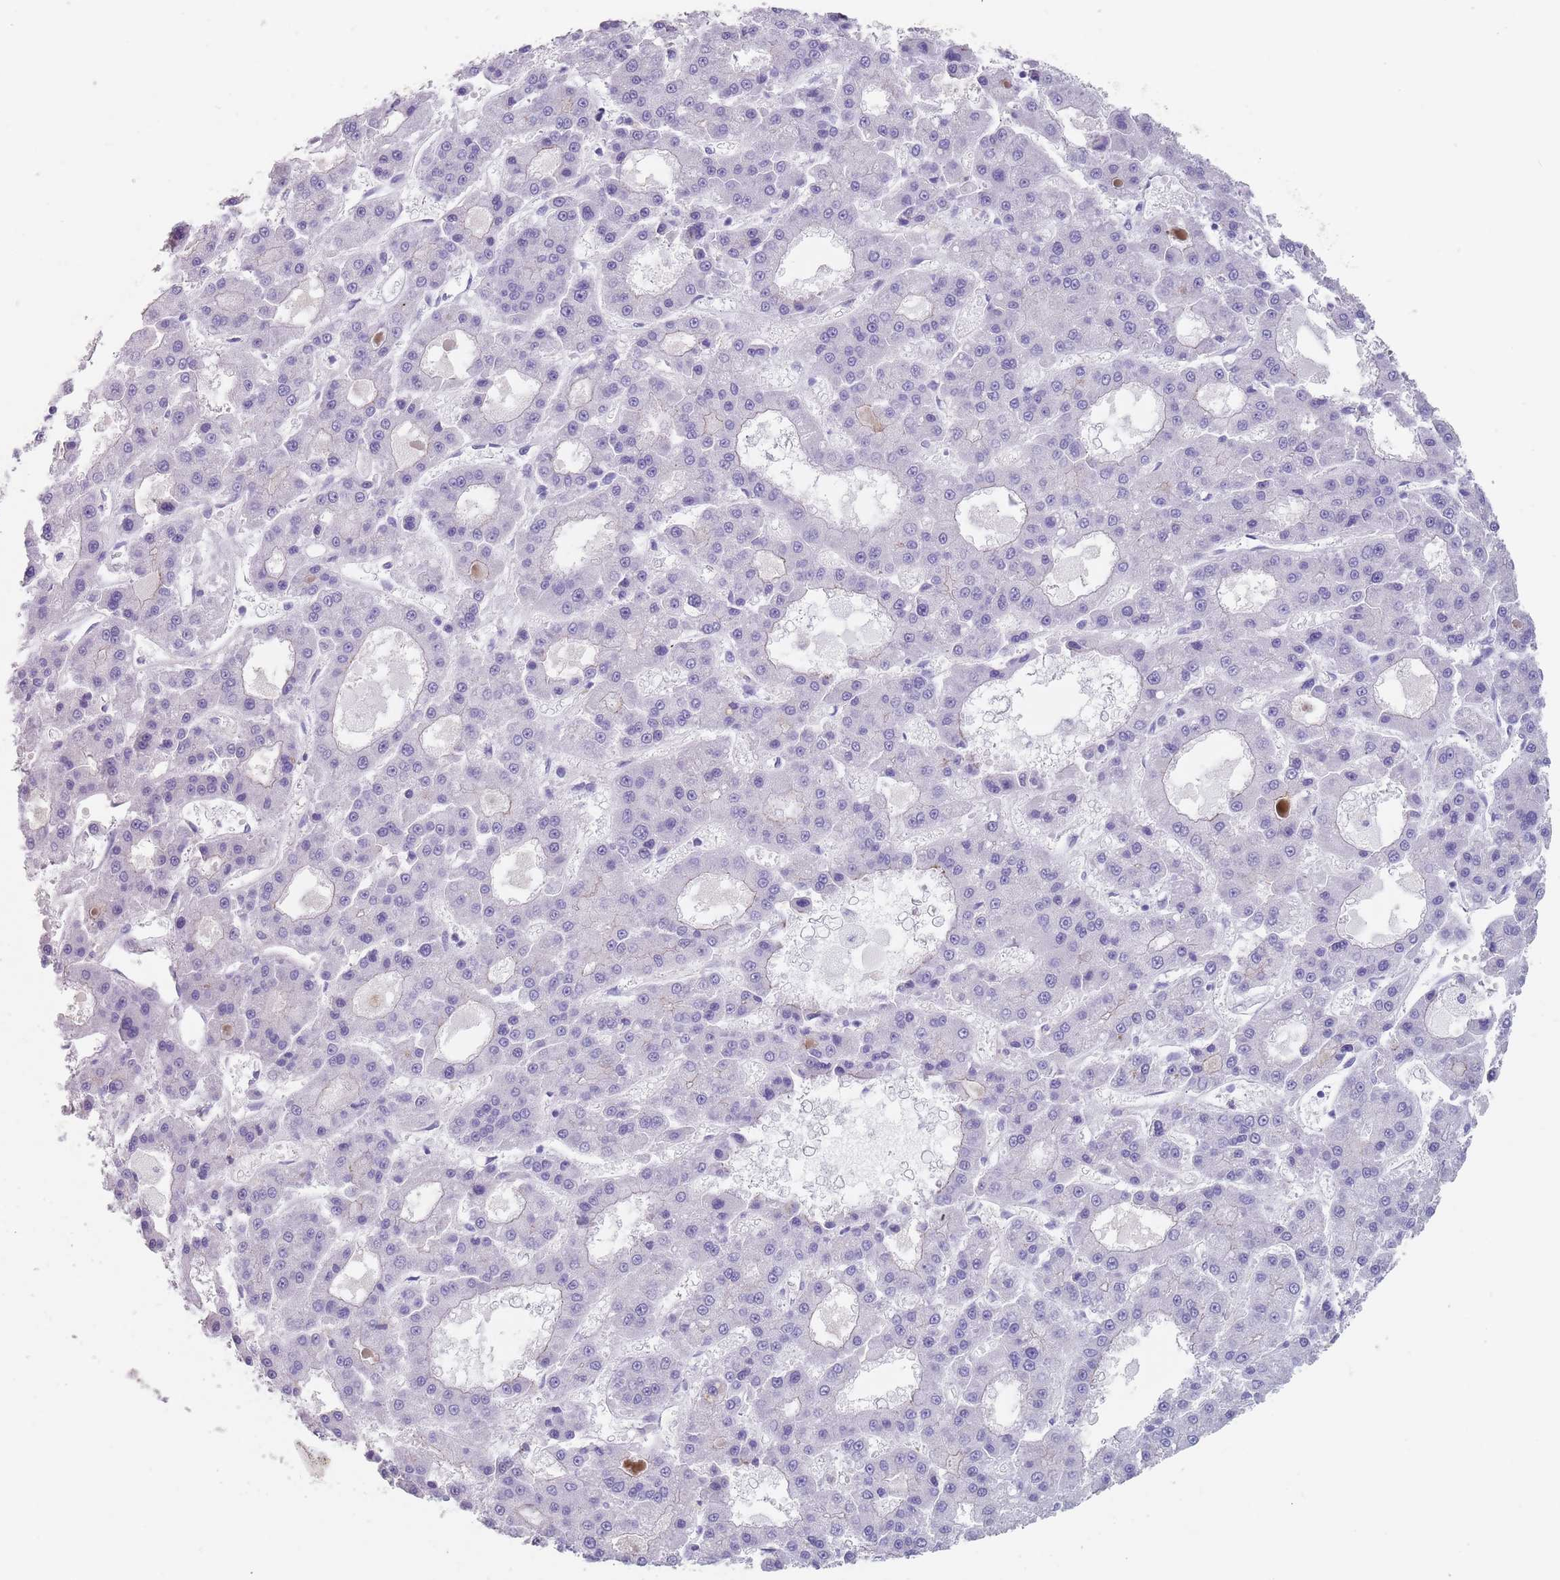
{"staining": {"intensity": "negative", "quantity": "none", "location": "none"}, "tissue": "liver cancer", "cell_type": "Tumor cells", "image_type": "cancer", "snomed": [{"axis": "morphology", "description": "Carcinoma, Hepatocellular, NOS"}, {"axis": "topography", "description": "Liver"}], "caption": "Immunohistochemistry image of neoplastic tissue: human liver hepatocellular carcinoma stained with DAB shows no significant protein staining in tumor cells.", "gene": "OR5A2", "patient": {"sex": "male", "age": 70}}